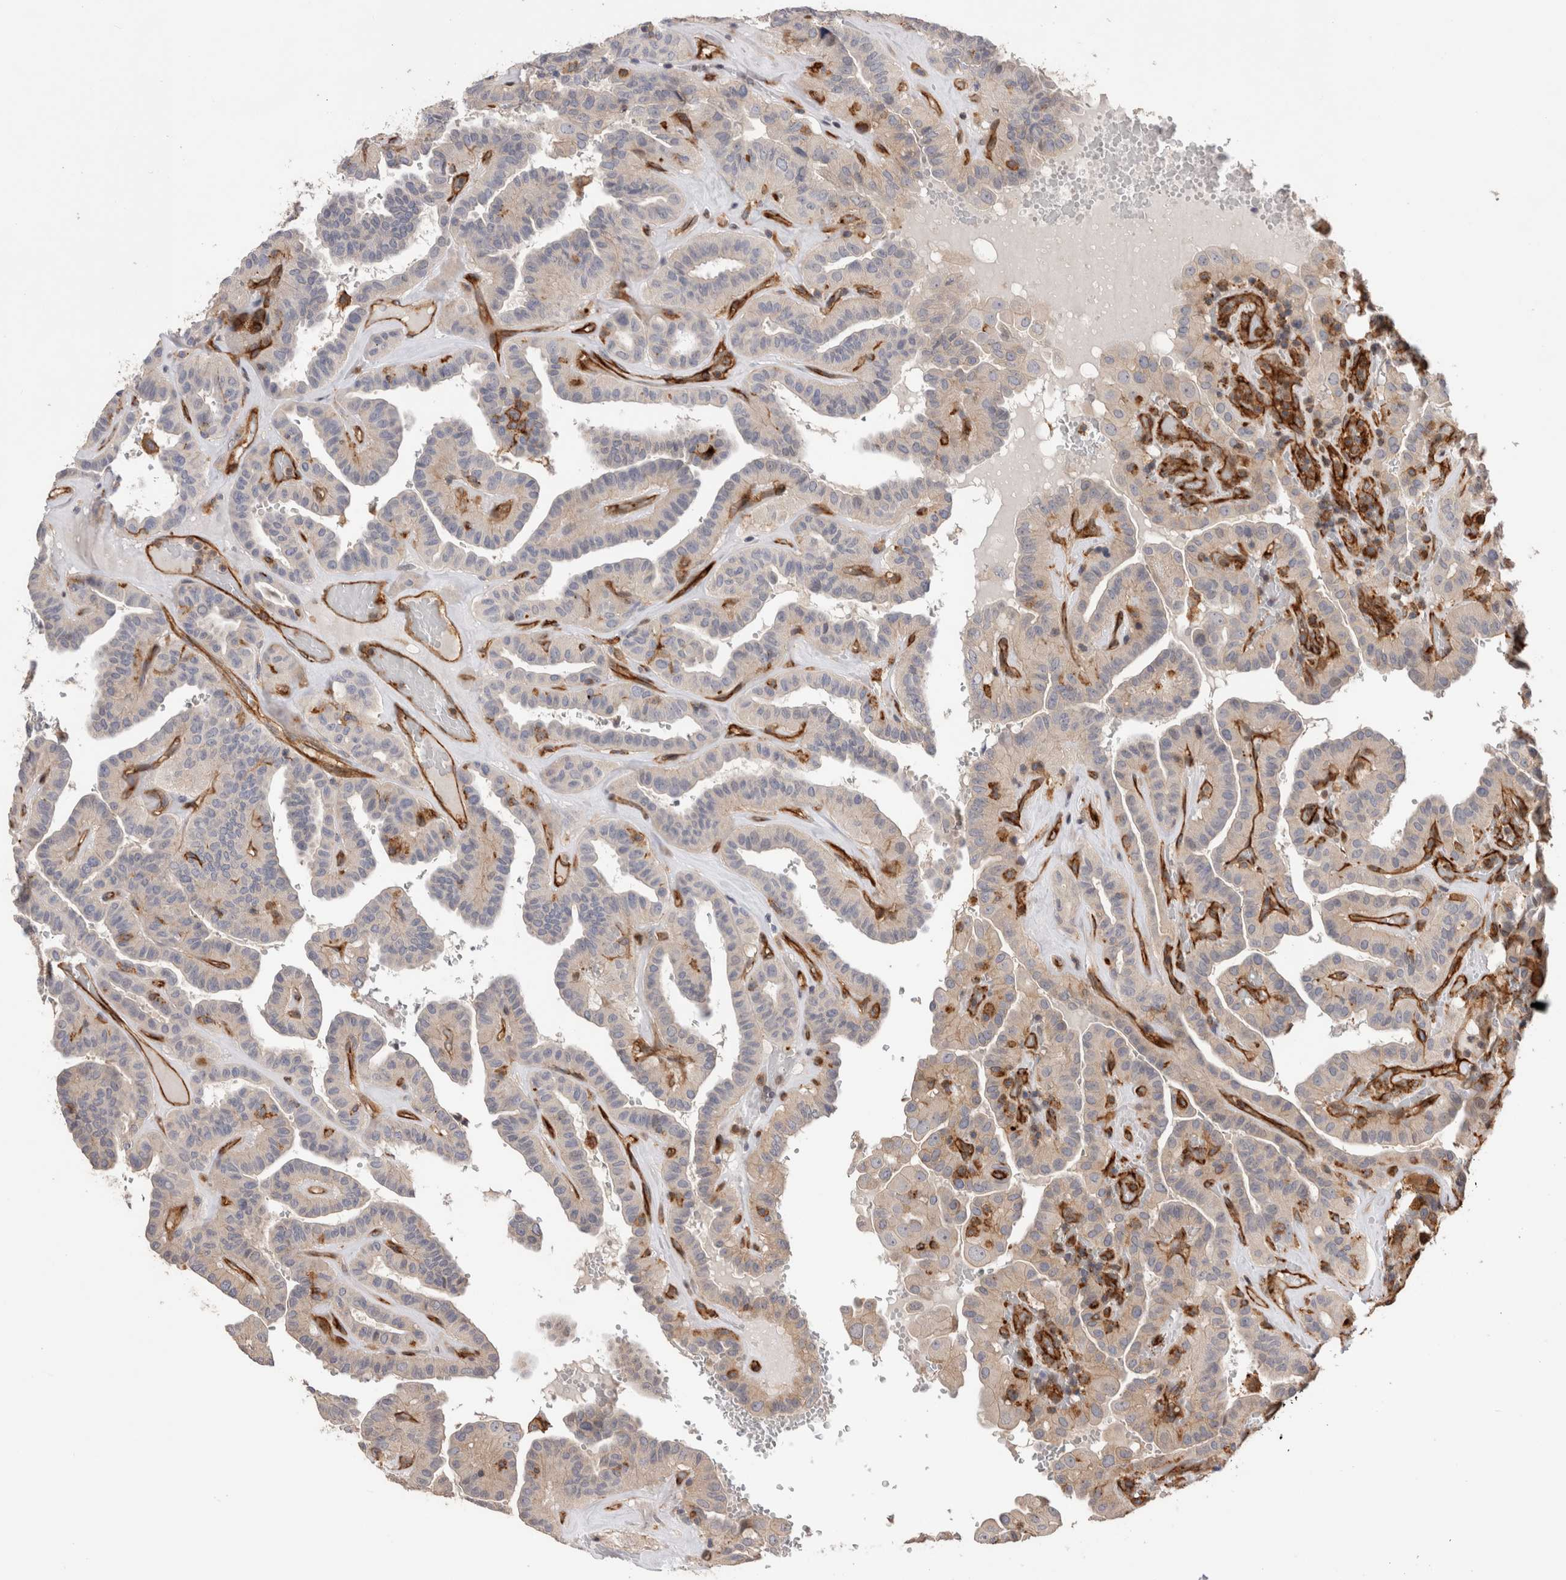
{"staining": {"intensity": "weak", "quantity": "25%-75%", "location": "cytoplasmic/membranous"}, "tissue": "thyroid cancer", "cell_type": "Tumor cells", "image_type": "cancer", "snomed": [{"axis": "morphology", "description": "Papillary adenocarcinoma, NOS"}, {"axis": "topography", "description": "Thyroid gland"}], "caption": "This is a photomicrograph of immunohistochemistry (IHC) staining of thyroid cancer, which shows weak expression in the cytoplasmic/membranous of tumor cells.", "gene": "BNIP2", "patient": {"sex": "male", "age": 77}}